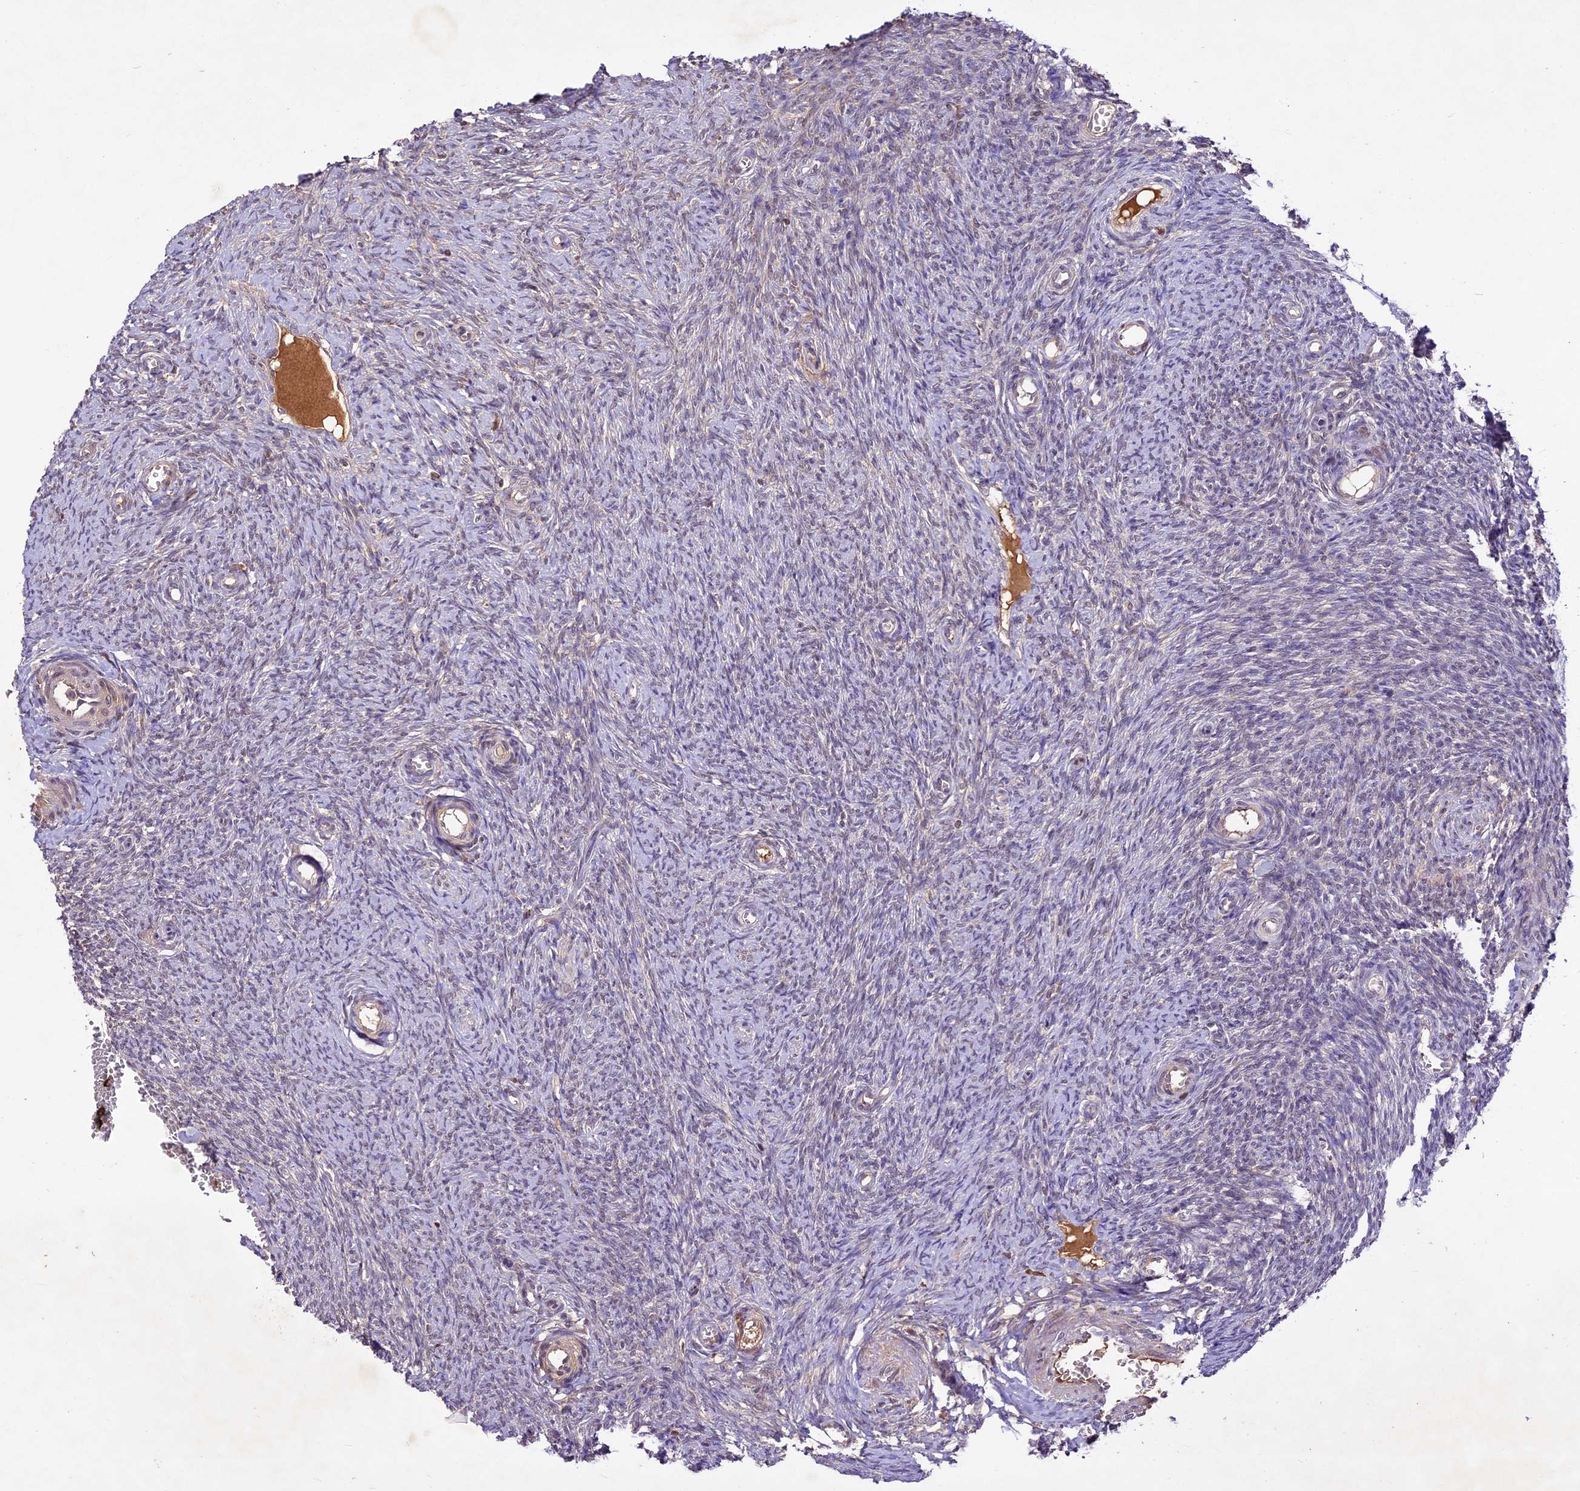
{"staining": {"intensity": "negative", "quantity": "none", "location": "none"}, "tissue": "ovary", "cell_type": "Ovarian stroma cells", "image_type": "normal", "snomed": [{"axis": "morphology", "description": "Normal tissue, NOS"}, {"axis": "topography", "description": "Ovary"}], "caption": "High power microscopy image of an immunohistochemistry (IHC) photomicrograph of normal ovary, revealing no significant positivity in ovarian stroma cells. (IHC, brightfield microscopy, high magnification).", "gene": "ATP10A", "patient": {"sex": "female", "age": 44}}